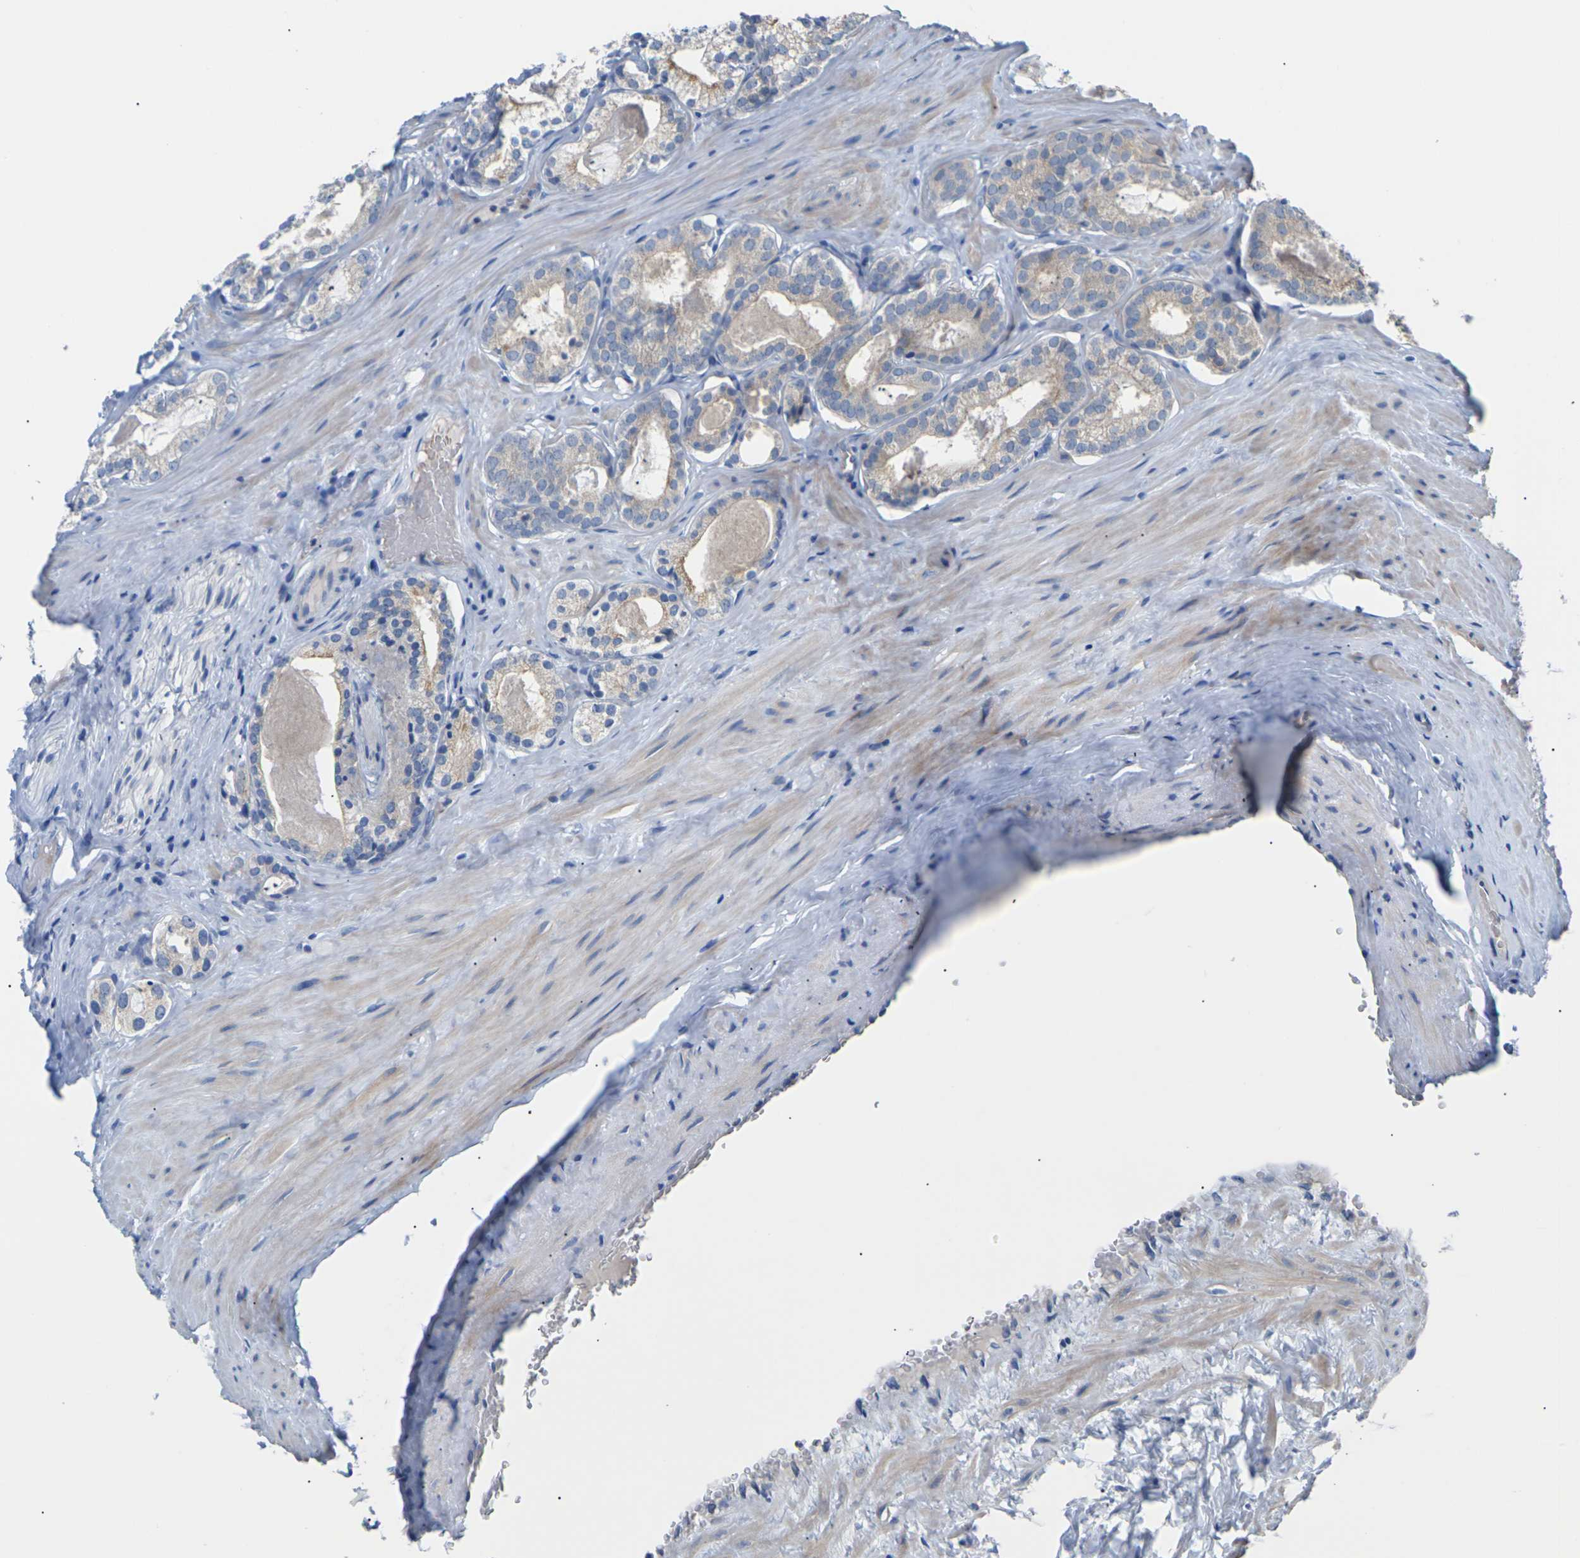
{"staining": {"intensity": "weak", "quantity": "25%-75%", "location": "cytoplasmic/membranous"}, "tissue": "prostate cancer", "cell_type": "Tumor cells", "image_type": "cancer", "snomed": [{"axis": "morphology", "description": "Adenocarcinoma, Low grade"}, {"axis": "topography", "description": "Prostate"}], "caption": "Immunohistochemistry (DAB) staining of prostate cancer (low-grade adenocarcinoma) exhibits weak cytoplasmic/membranous protein staining in about 25%-75% of tumor cells.", "gene": "TMCO4", "patient": {"sex": "male", "age": 59}}